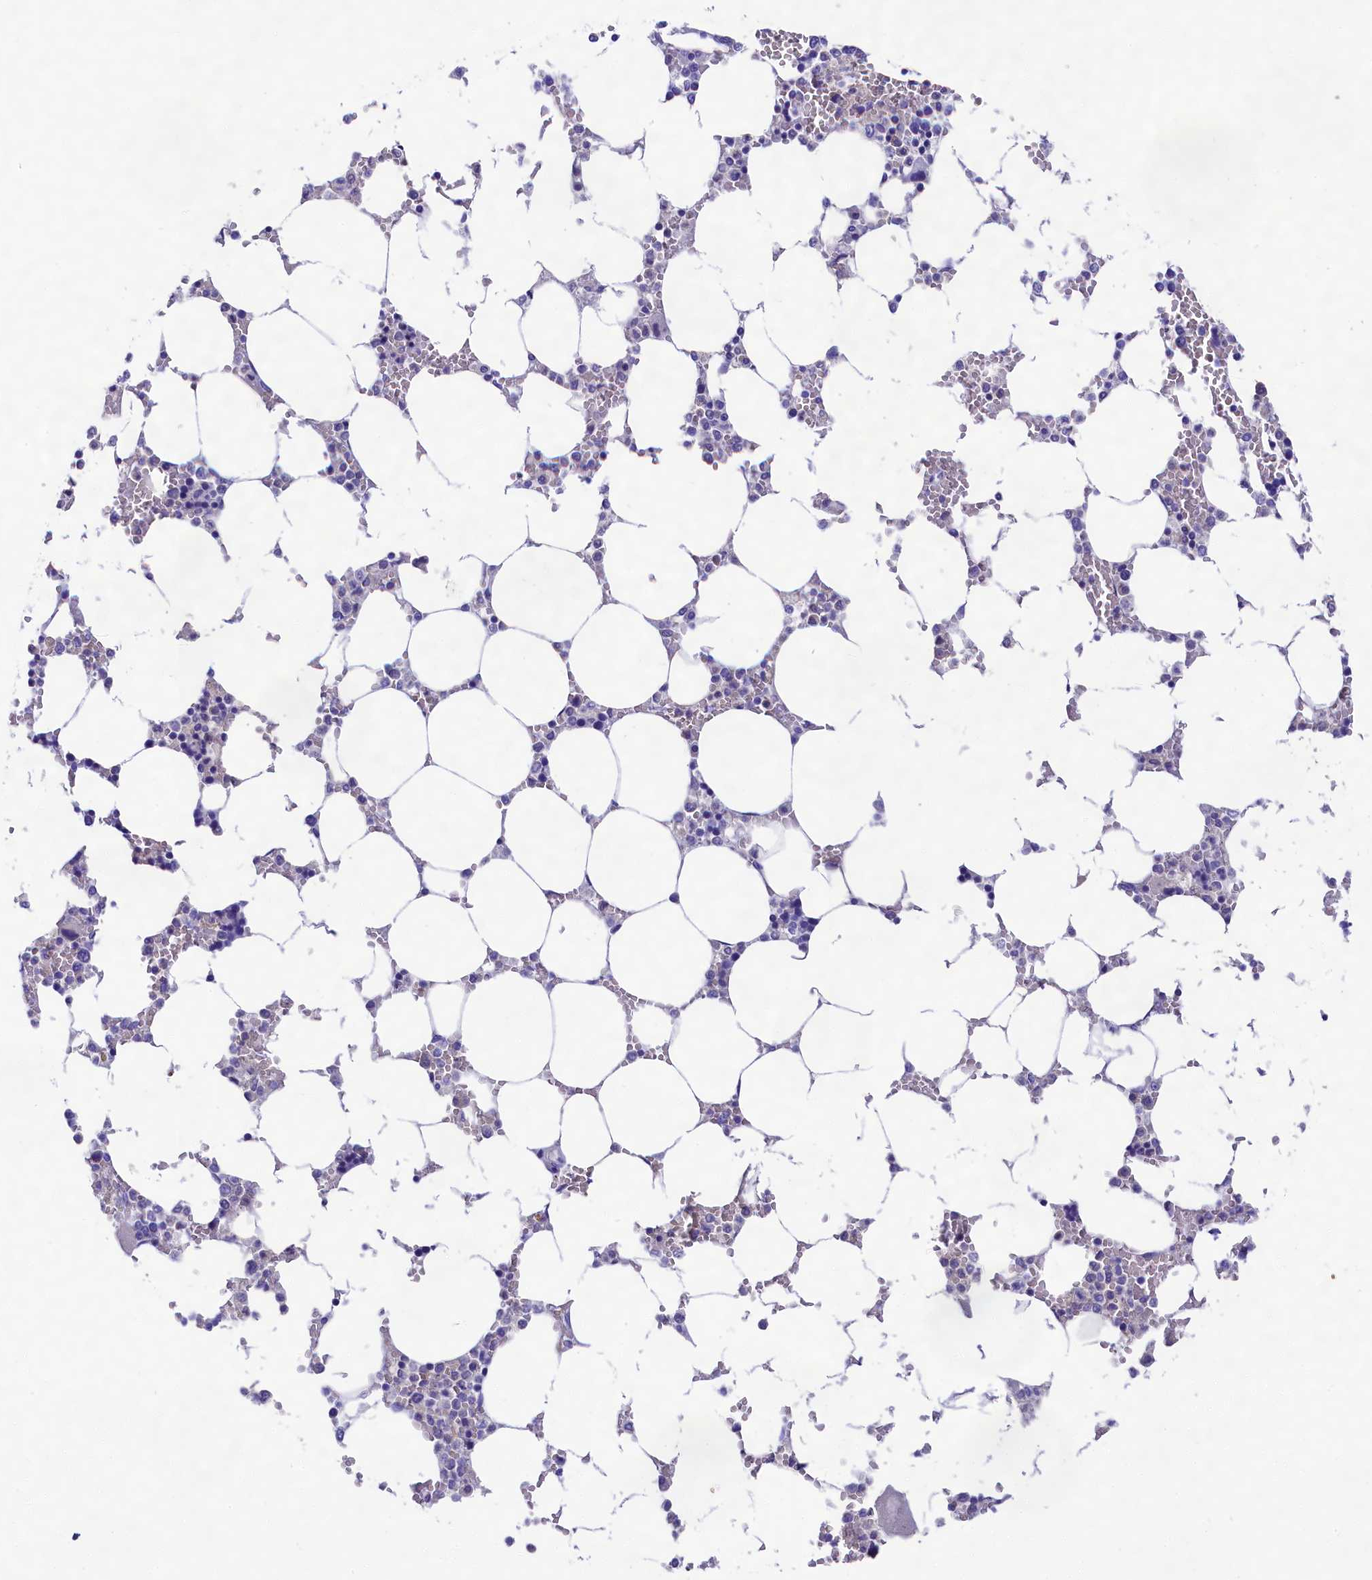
{"staining": {"intensity": "negative", "quantity": "none", "location": "none"}, "tissue": "bone marrow", "cell_type": "Hematopoietic cells", "image_type": "normal", "snomed": [{"axis": "morphology", "description": "Normal tissue, NOS"}, {"axis": "topography", "description": "Bone marrow"}], "caption": "Hematopoietic cells are negative for brown protein staining in benign bone marrow.", "gene": "SULT2A1", "patient": {"sex": "male", "age": 64}}